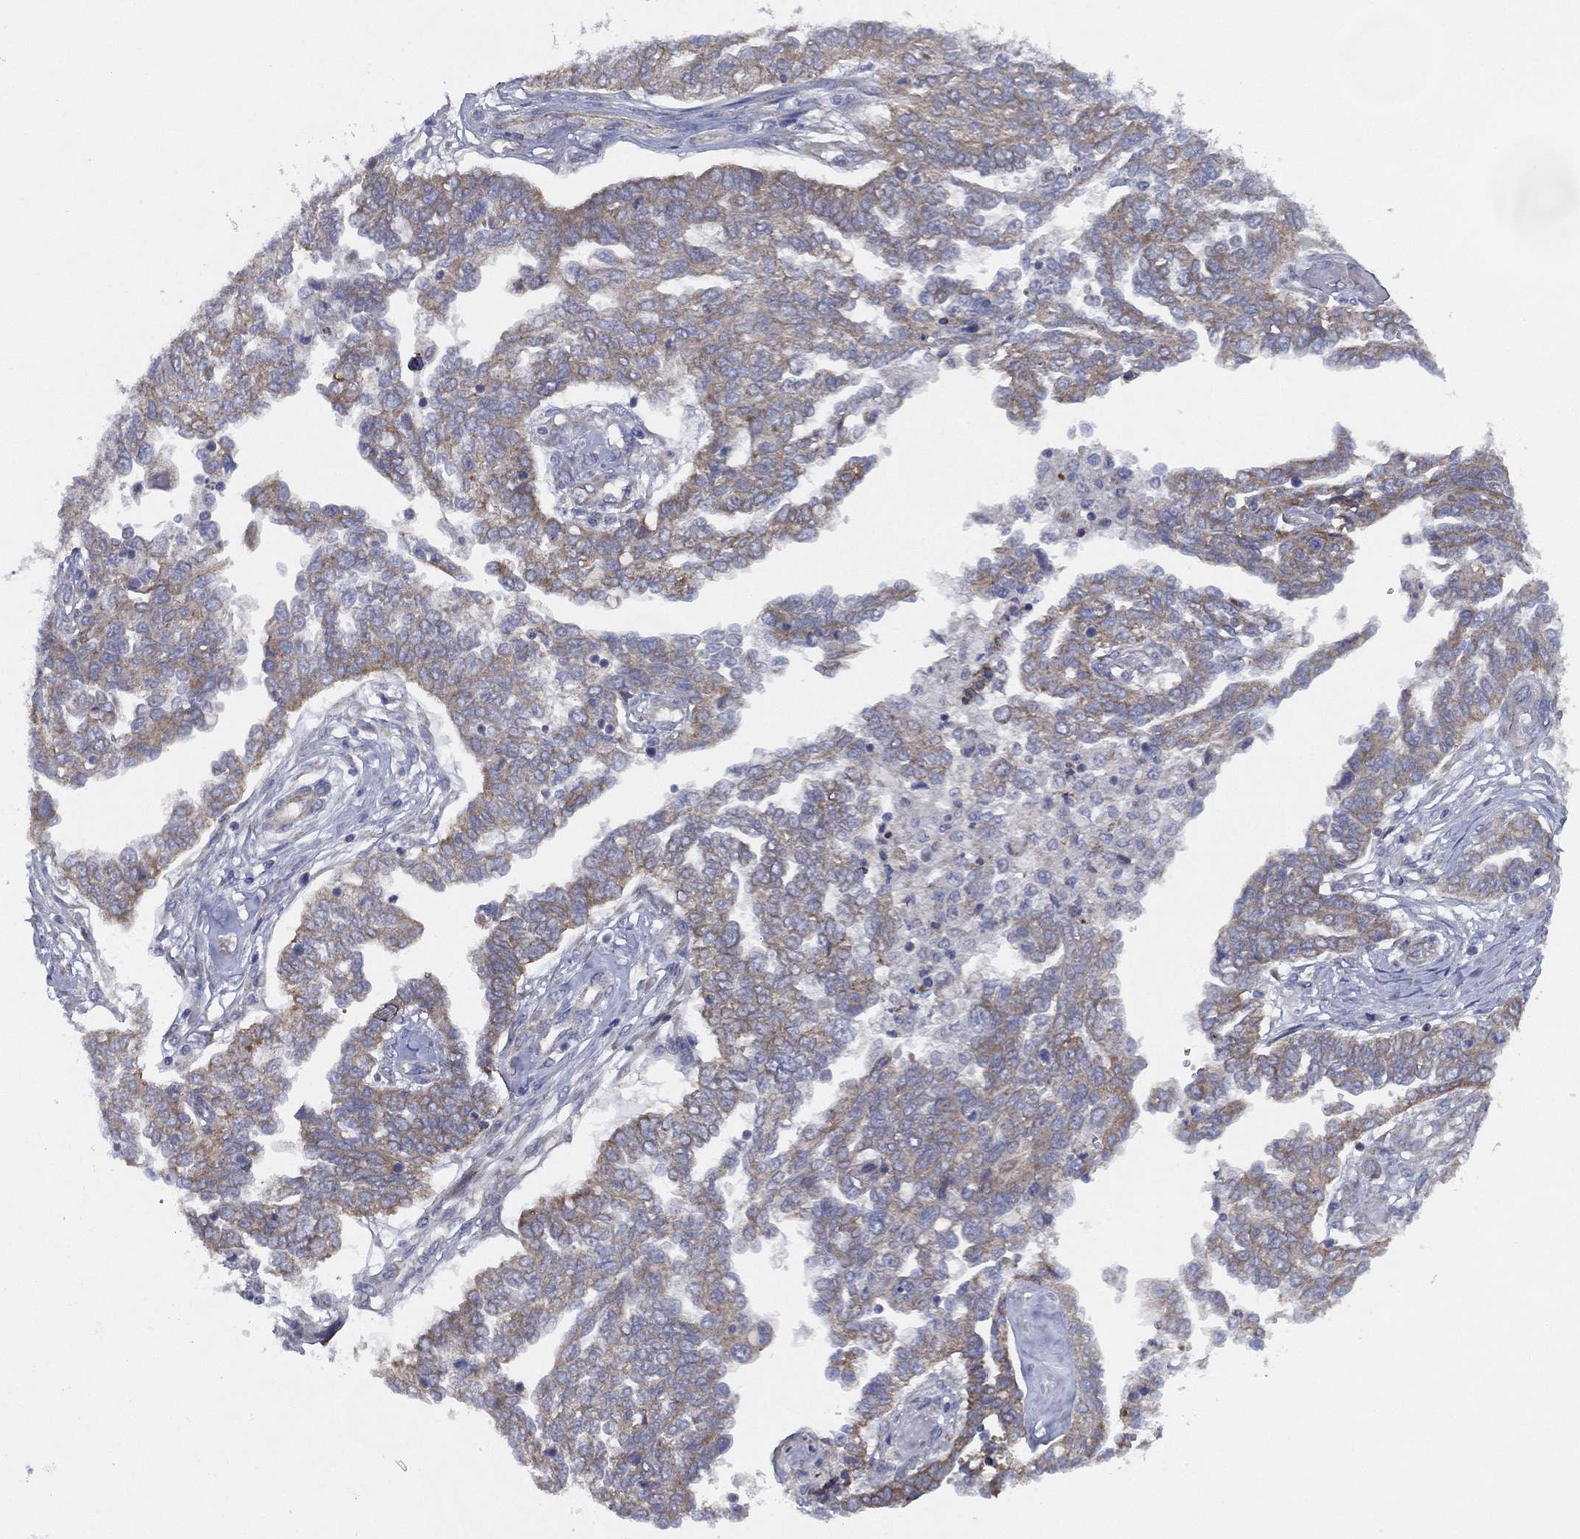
{"staining": {"intensity": "weak", "quantity": ">75%", "location": "cytoplasmic/membranous"}, "tissue": "ovarian cancer", "cell_type": "Tumor cells", "image_type": "cancer", "snomed": [{"axis": "morphology", "description": "Cystadenocarcinoma, serous, NOS"}, {"axis": "topography", "description": "Ovary"}], "caption": "A brown stain highlights weak cytoplasmic/membranous expression of a protein in human ovarian serous cystadenocarcinoma tumor cells.", "gene": "ZNF223", "patient": {"sex": "female", "age": 67}}